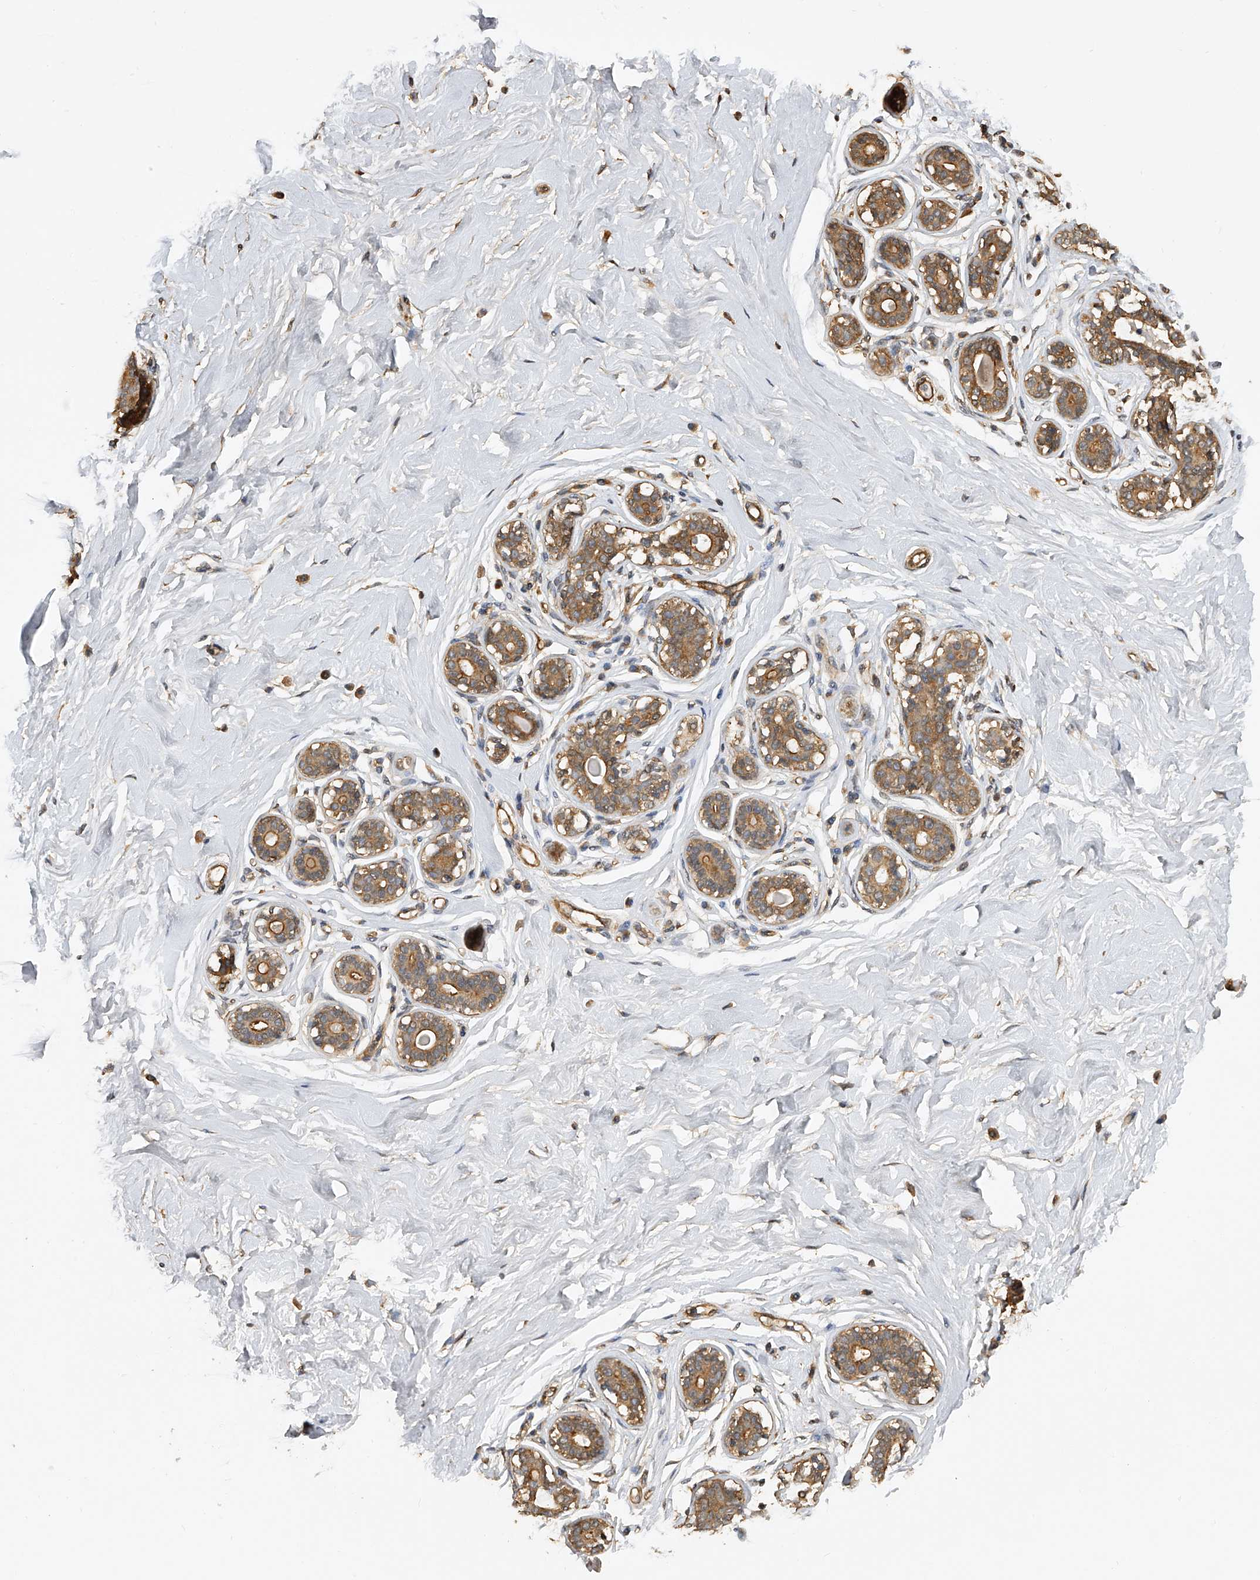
{"staining": {"intensity": "negative", "quantity": "none", "location": "none"}, "tissue": "breast", "cell_type": "Adipocytes", "image_type": "normal", "snomed": [{"axis": "morphology", "description": "Normal tissue, NOS"}, {"axis": "morphology", "description": "Adenoma, NOS"}, {"axis": "topography", "description": "Breast"}], "caption": "The histopathology image reveals no significant staining in adipocytes of breast.", "gene": "PTPRA", "patient": {"sex": "female", "age": 23}}